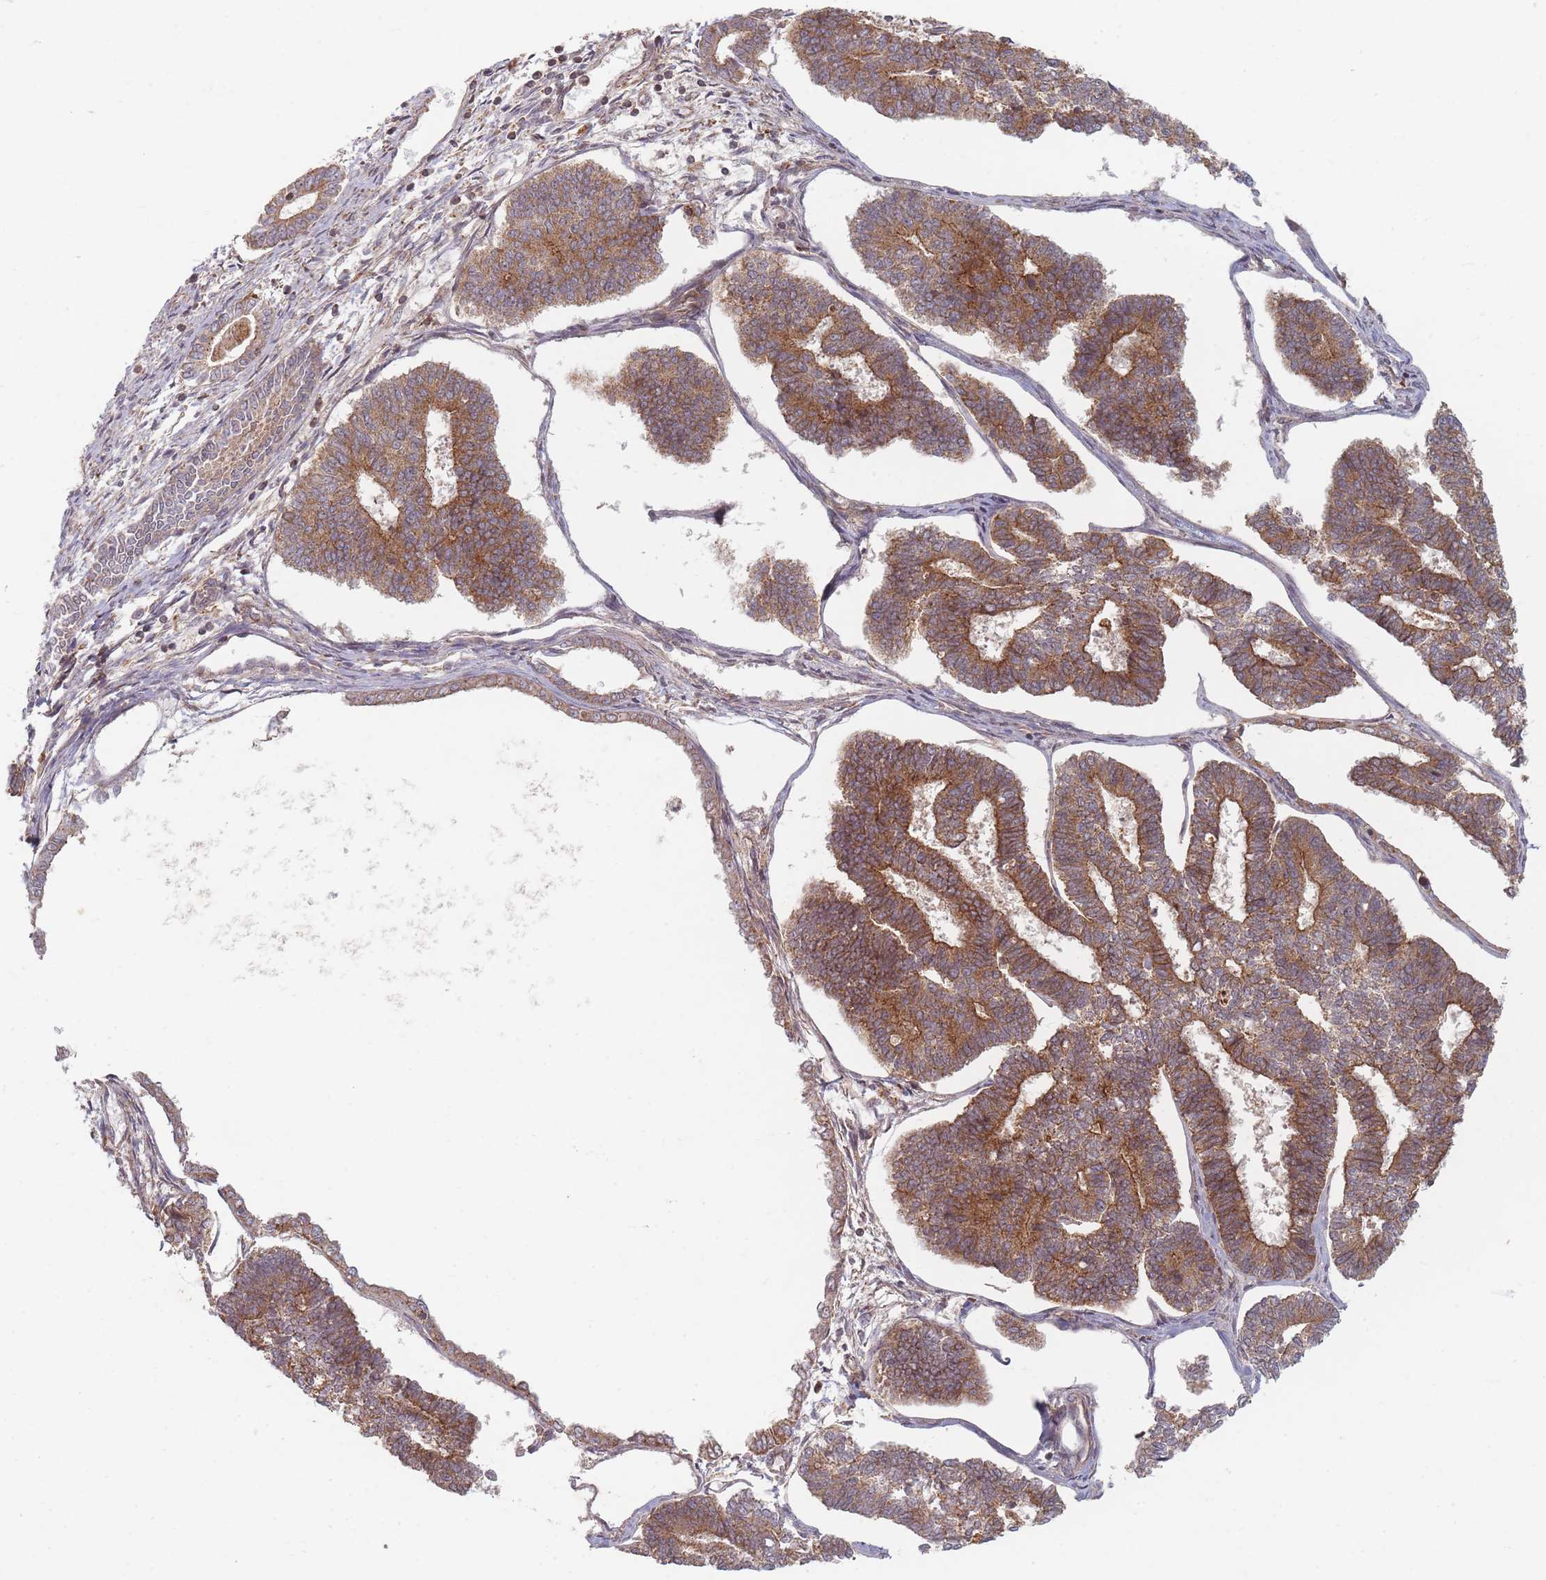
{"staining": {"intensity": "strong", "quantity": ">75%", "location": "cytoplasmic/membranous"}, "tissue": "endometrial cancer", "cell_type": "Tumor cells", "image_type": "cancer", "snomed": [{"axis": "morphology", "description": "Adenocarcinoma, NOS"}, {"axis": "topography", "description": "Endometrium"}], "caption": "This is an image of IHC staining of endometrial cancer (adenocarcinoma), which shows strong expression in the cytoplasmic/membranous of tumor cells.", "gene": "RADX", "patient": {"sex": "female", "age": 70}}